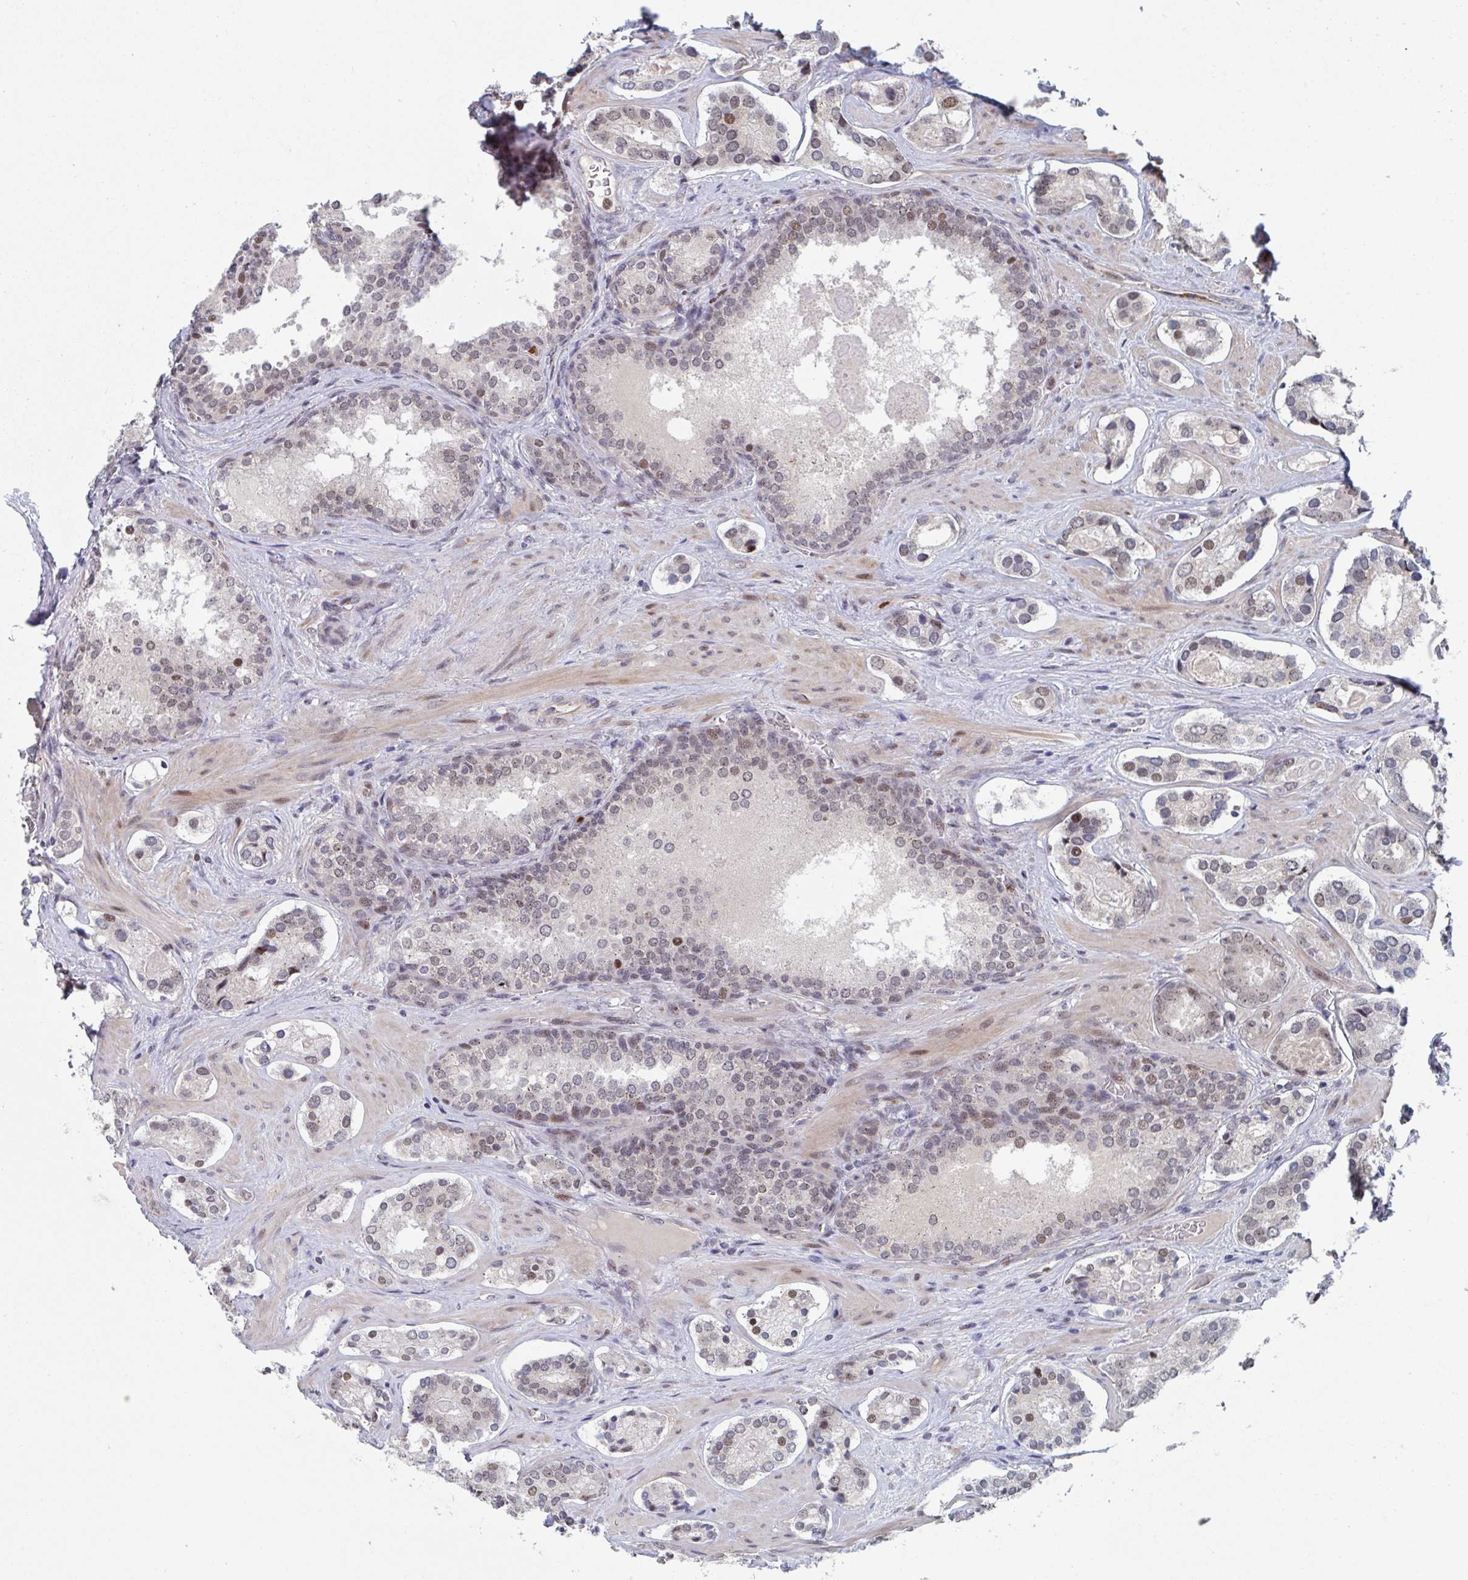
{"staining": {"intensity": "weak", "quantity": "25%-75%", "location": "nuclear"}, "tissue": "prostate cancer", "cell_type": "Tumor cells", "image_type": "cancer", "snomed": [{"axis": "morphology", "description": "Adenocarcinoma, Low grade"}, {"axis": "topography", "description": "Prostate"}], "caption": "About 25%-75% of tumor cells in low-grade adenocarcinoma (prostate) show weak nuclear protein expression as visualized by brown immunohistochemical staining.", "gene": "RNF212", "patient": {"sex": "male", "age": 62}}